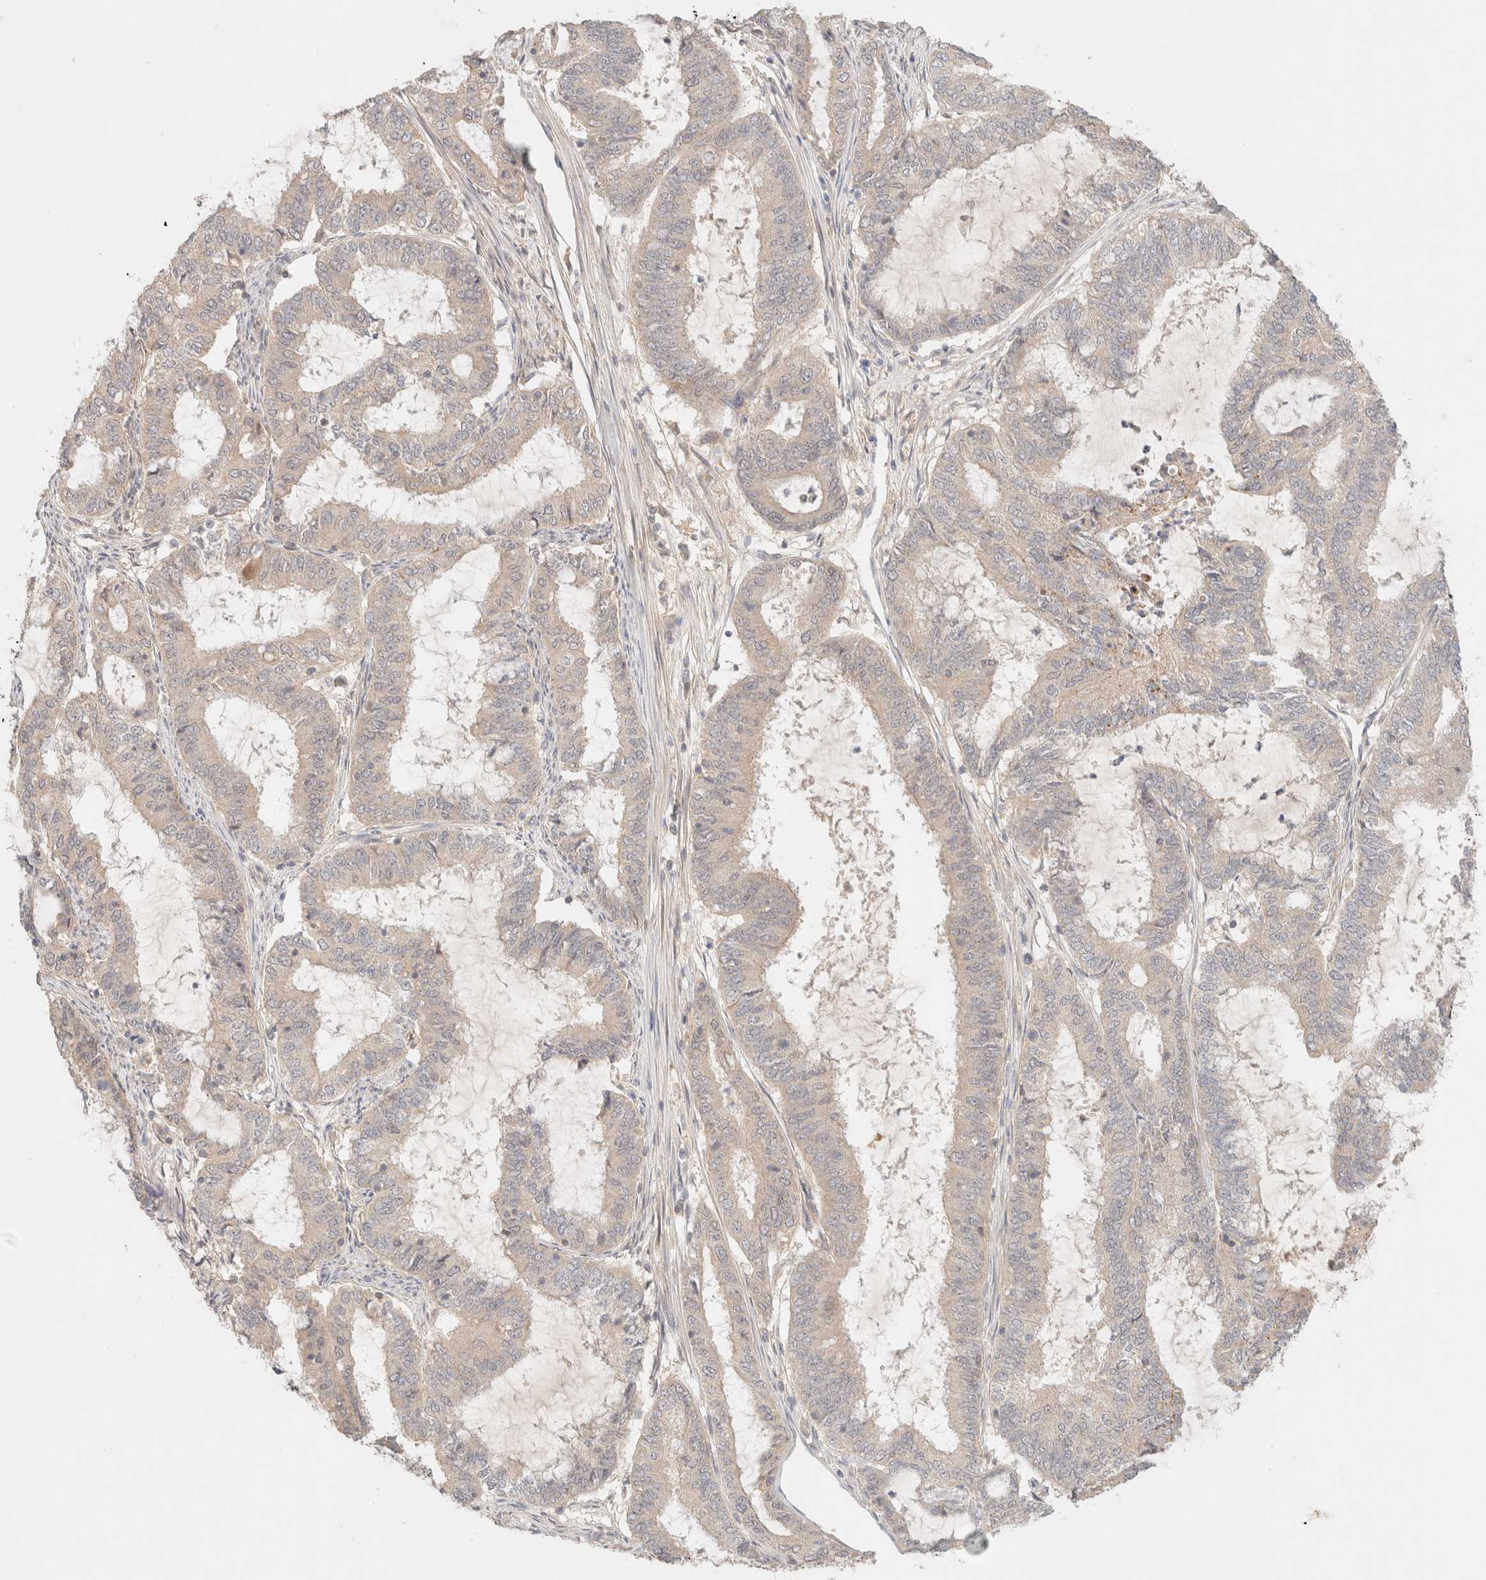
{"staining": {"intensity": "negative", "quantity": "none", "location": "none"}, "tissue": "endometrial cancer", "cell_type": "Tumor cells", "image_type": "cancer", "snomed": [{"axis": "morphology", "description": "Adenocarcinoma, NOS"}, {"axis": "topography", "description": "Endometrium"}], "caption": "Endometrial cancer stained for a protein using immunohistochemistry displays no positivity tumor cells.", "gene": "SARM1", "patient": {"sex": "female", "age": 51}}